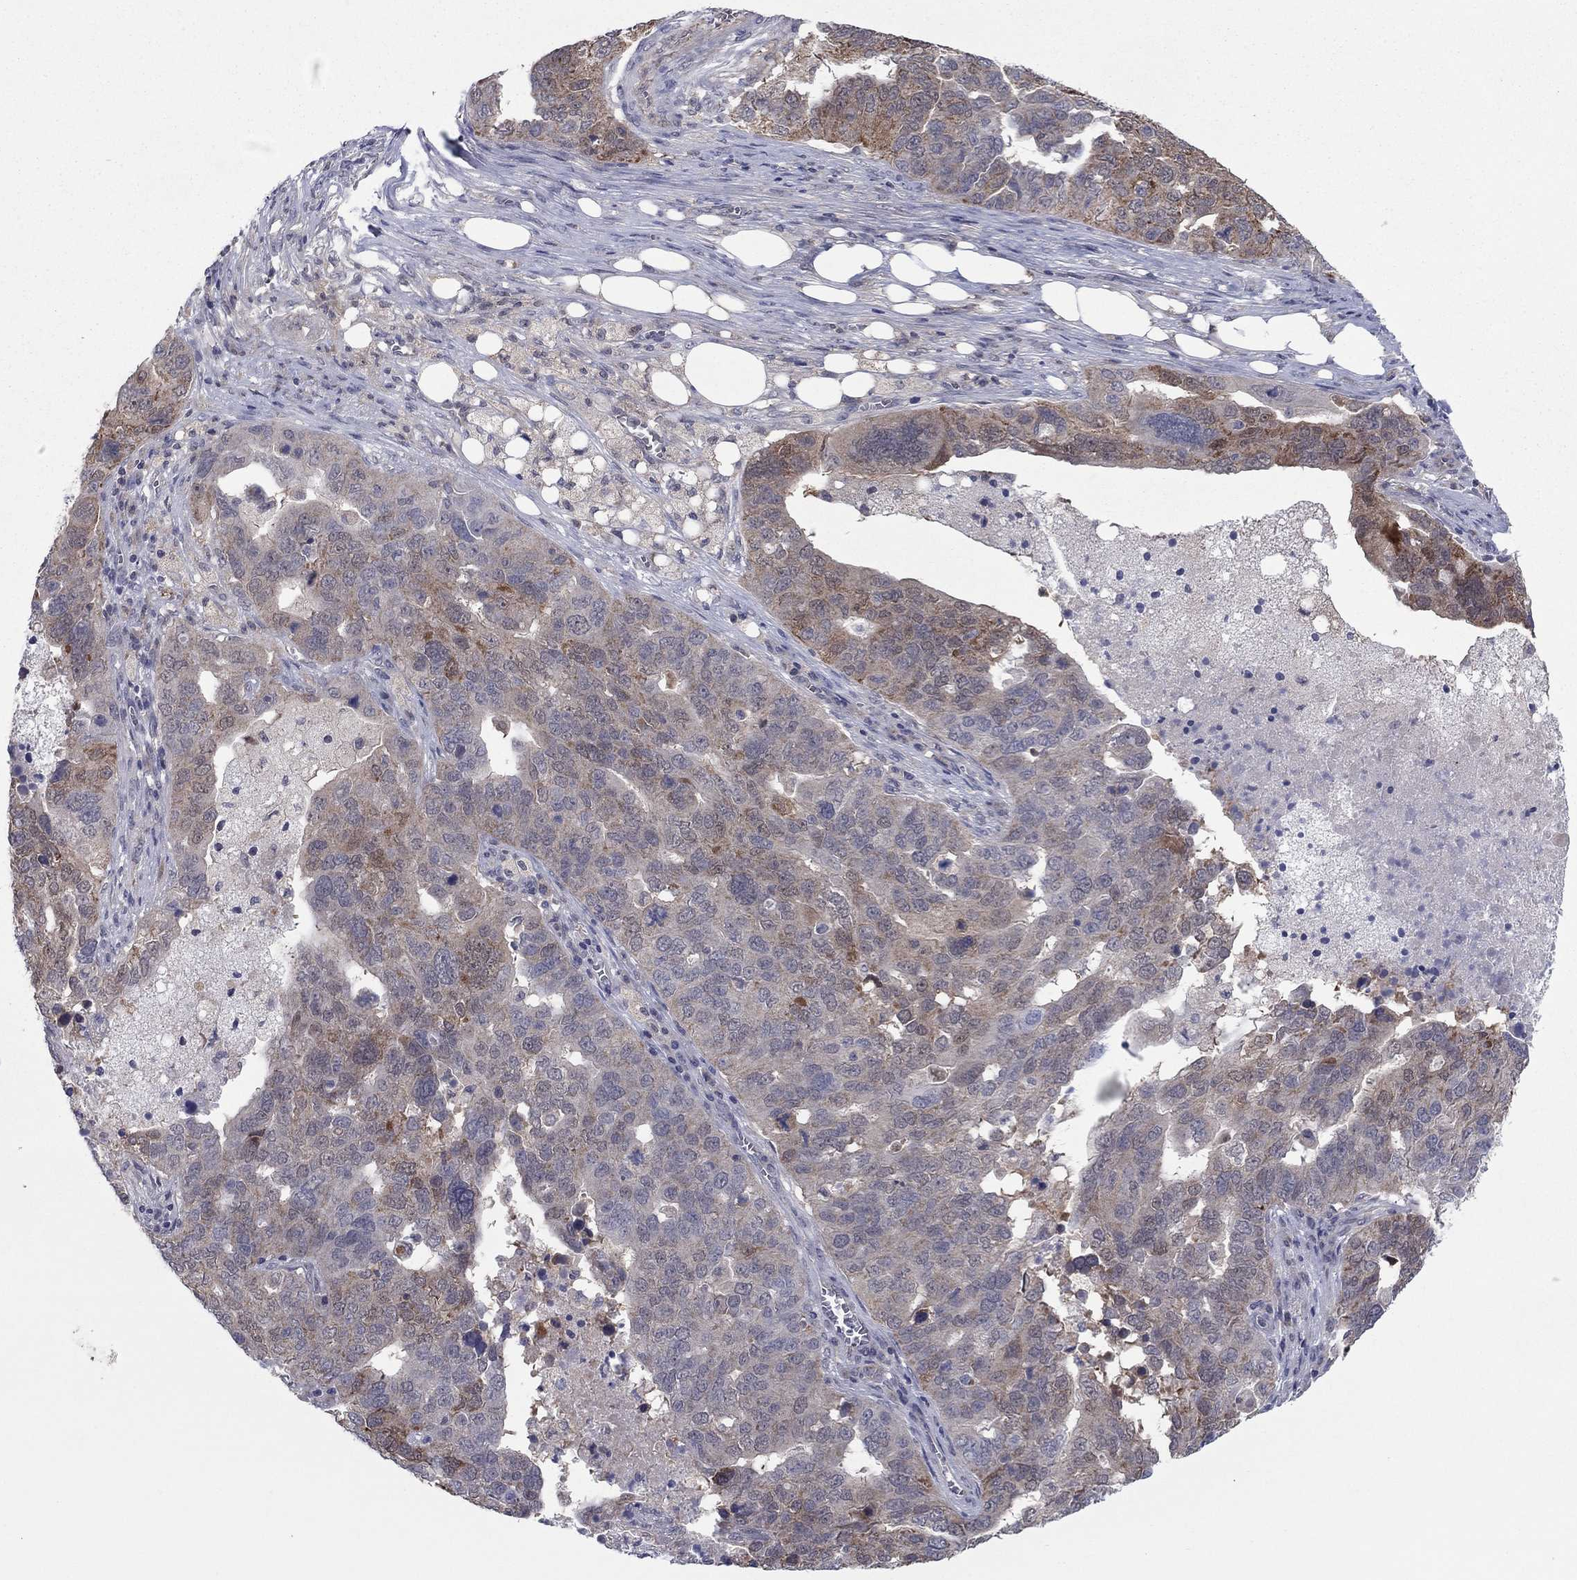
{"staining": {"intensity": "strong", "quantity": "<25%", "location": "cytoplasmic/membranous"}, "tissue": "ovarian cancer", "cell_type": "Tumor cells", "image_type": "cancer", "snomed": [{"axis": "morphology", "description": "Carcinoma, endometroid"}, {"axis": "topography", "description": "Soft tissue"}, {"axis": "topography", "description": "Ovary"}], "caption": "This is a micrograph of IHC staining of ovarian endometroid carcinoma, which shows strong expression in the cytoplasmic/membranous of tumor cells.", "gene": "GRHPR", "patient": {"sex": "female", "age": 52}}